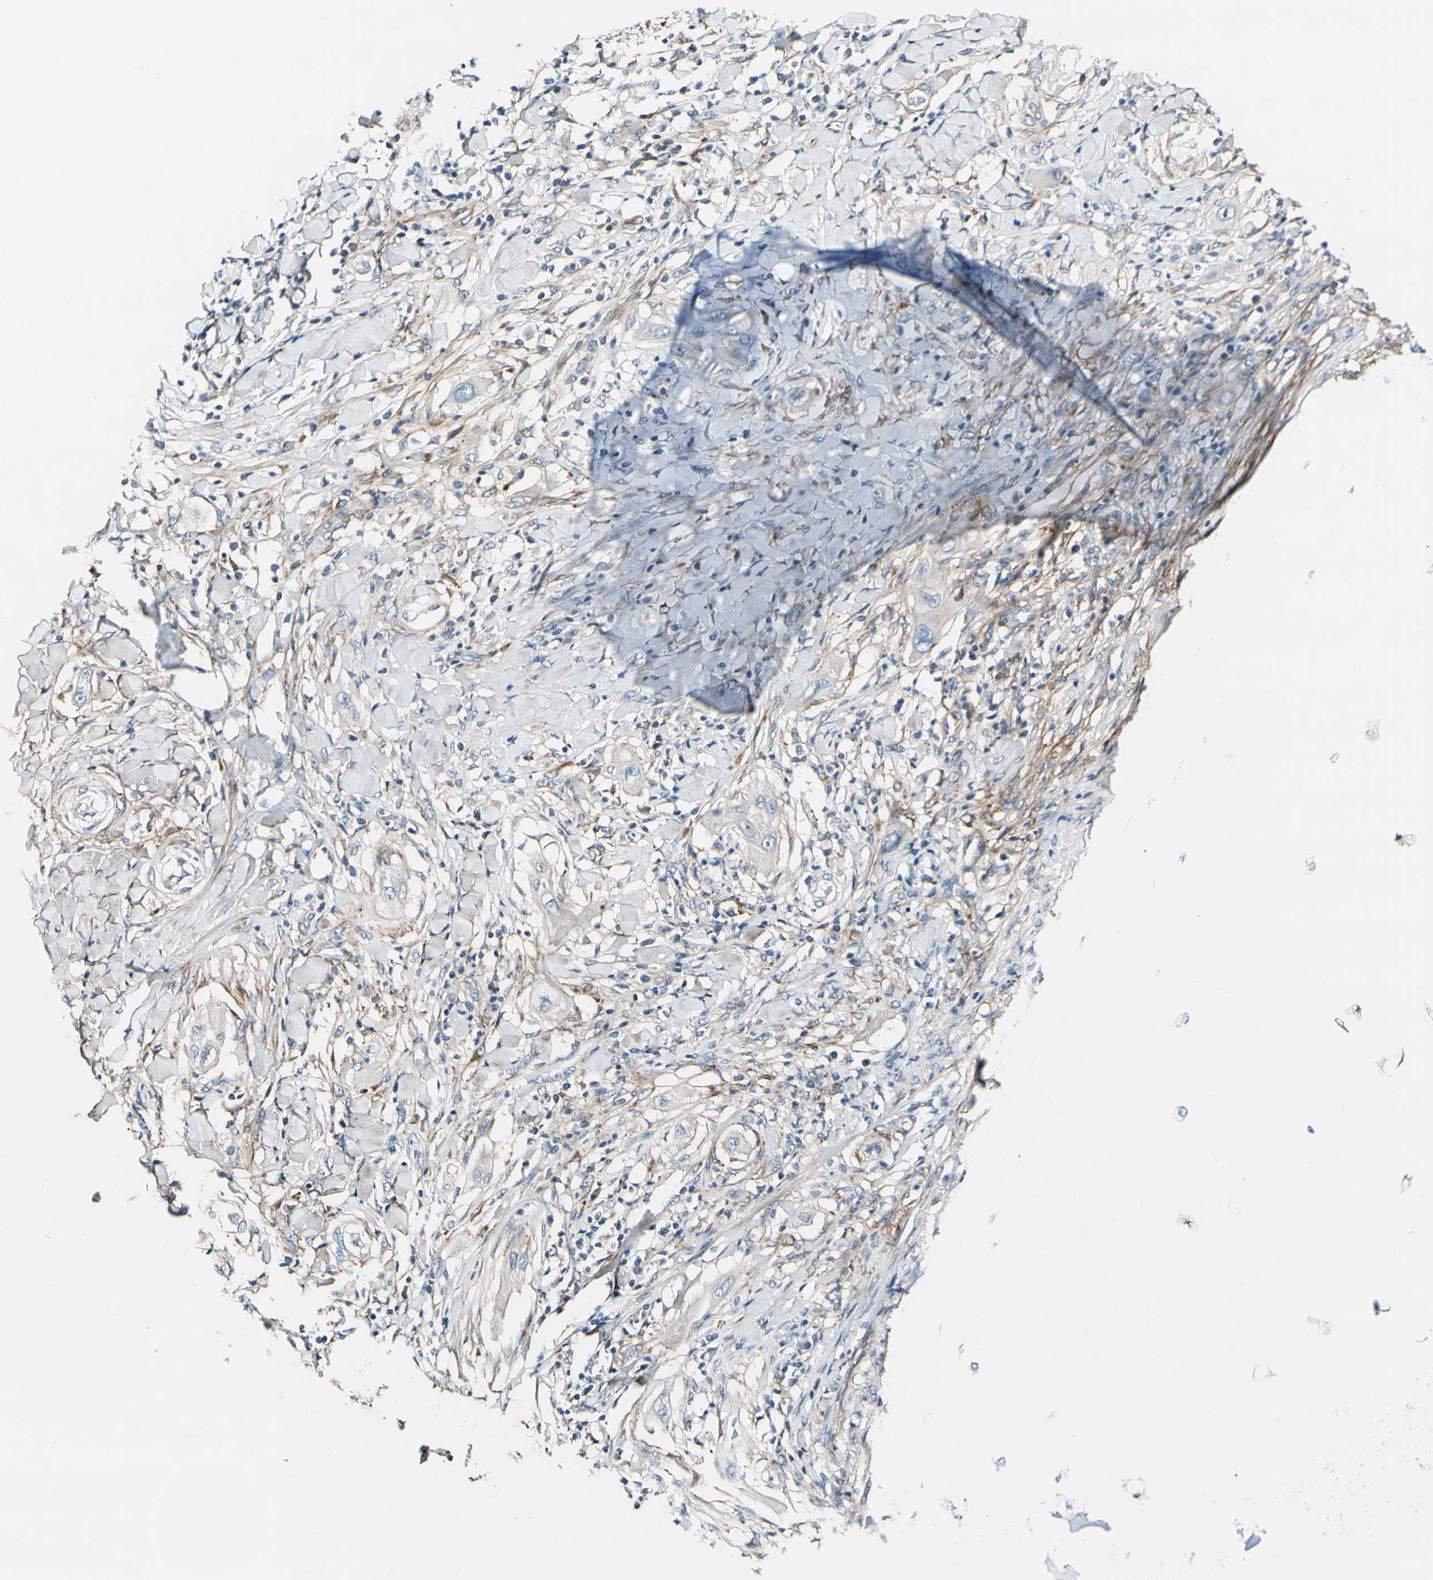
{"staining": {"intensity": "negative", "quantity": "none", "location": "none"}, "tissue": "lung cancer", "cell_type": "Tumor cells", "image_type": "cancer", "snomed": [{"axis": "morphology", "description": "Squamous cell carcinoma, NOS"}, {"axis": "topography", "description": "Lung"}], "caption": "This is an immunohistochemistry histopathology image of human lung cancer (squamous cell carcinoma). There is no expression in tumor cells.", "gene": "COL6A3", "patient": {"sex": "female", "age": 47}}